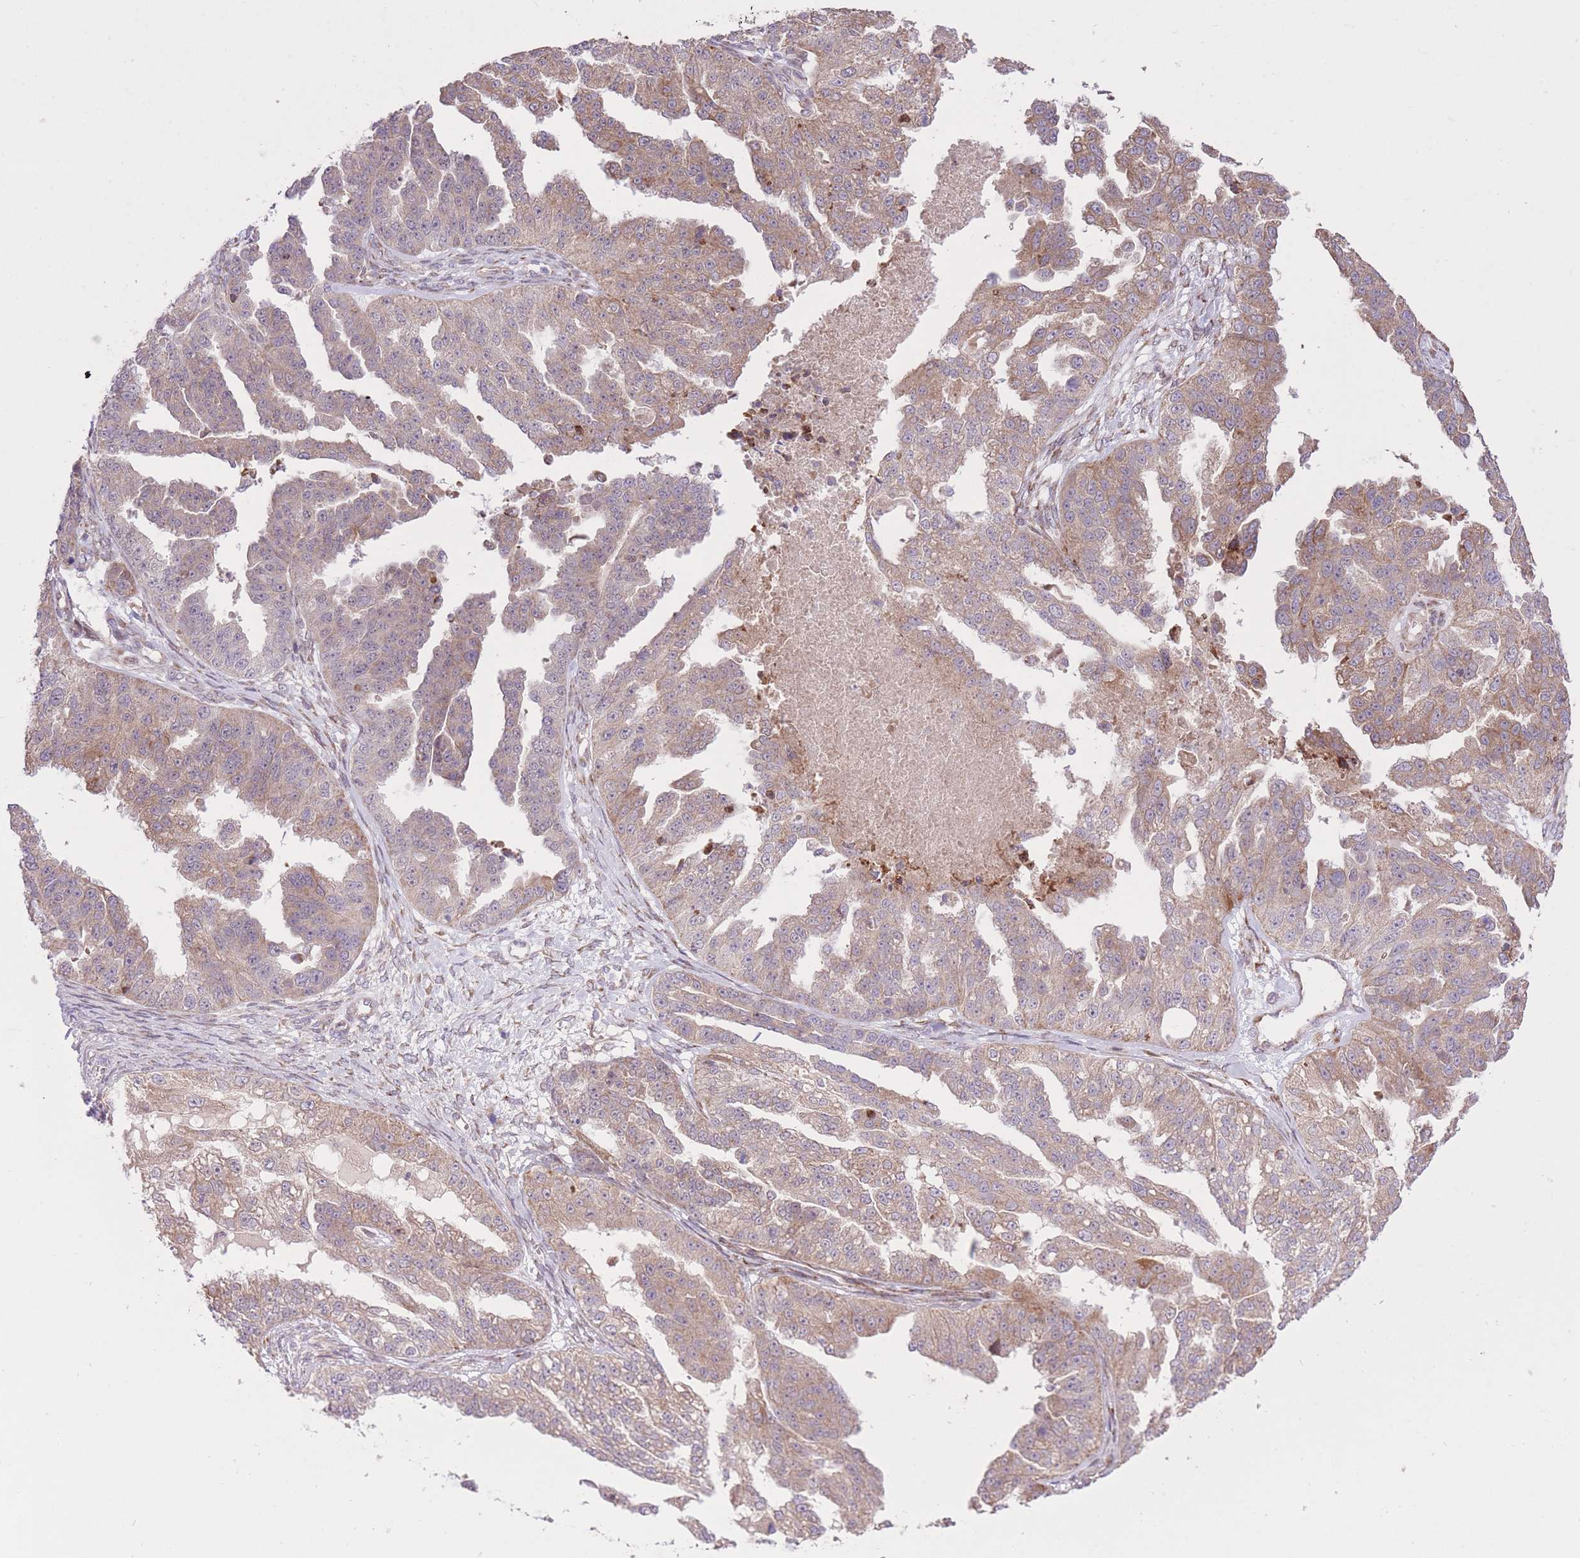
{"staining": {"intensity": "weak", "quantity": ">75%", "location": "cytoplasmic/membranous"}, "tissue": "ovarian cancer", "cell_type": "Tumor cells", "image_type": "cancer", "snomed": [{"axis": "morphology", "description": "Cystadenocarcinoma, serous, NOS"}, {"axis": "topography", "description": "Ovary"}], "caption": "Immunohistochemical staining of human ovarian cancer (serous cystadenocarcinoma) demonstrates low levels of weak cytoplasmic/membranous protein expression in approximately >75% of tumor cells.", "gene": "SLC4A4", "patient": {"sex": "female", "age": 58}}